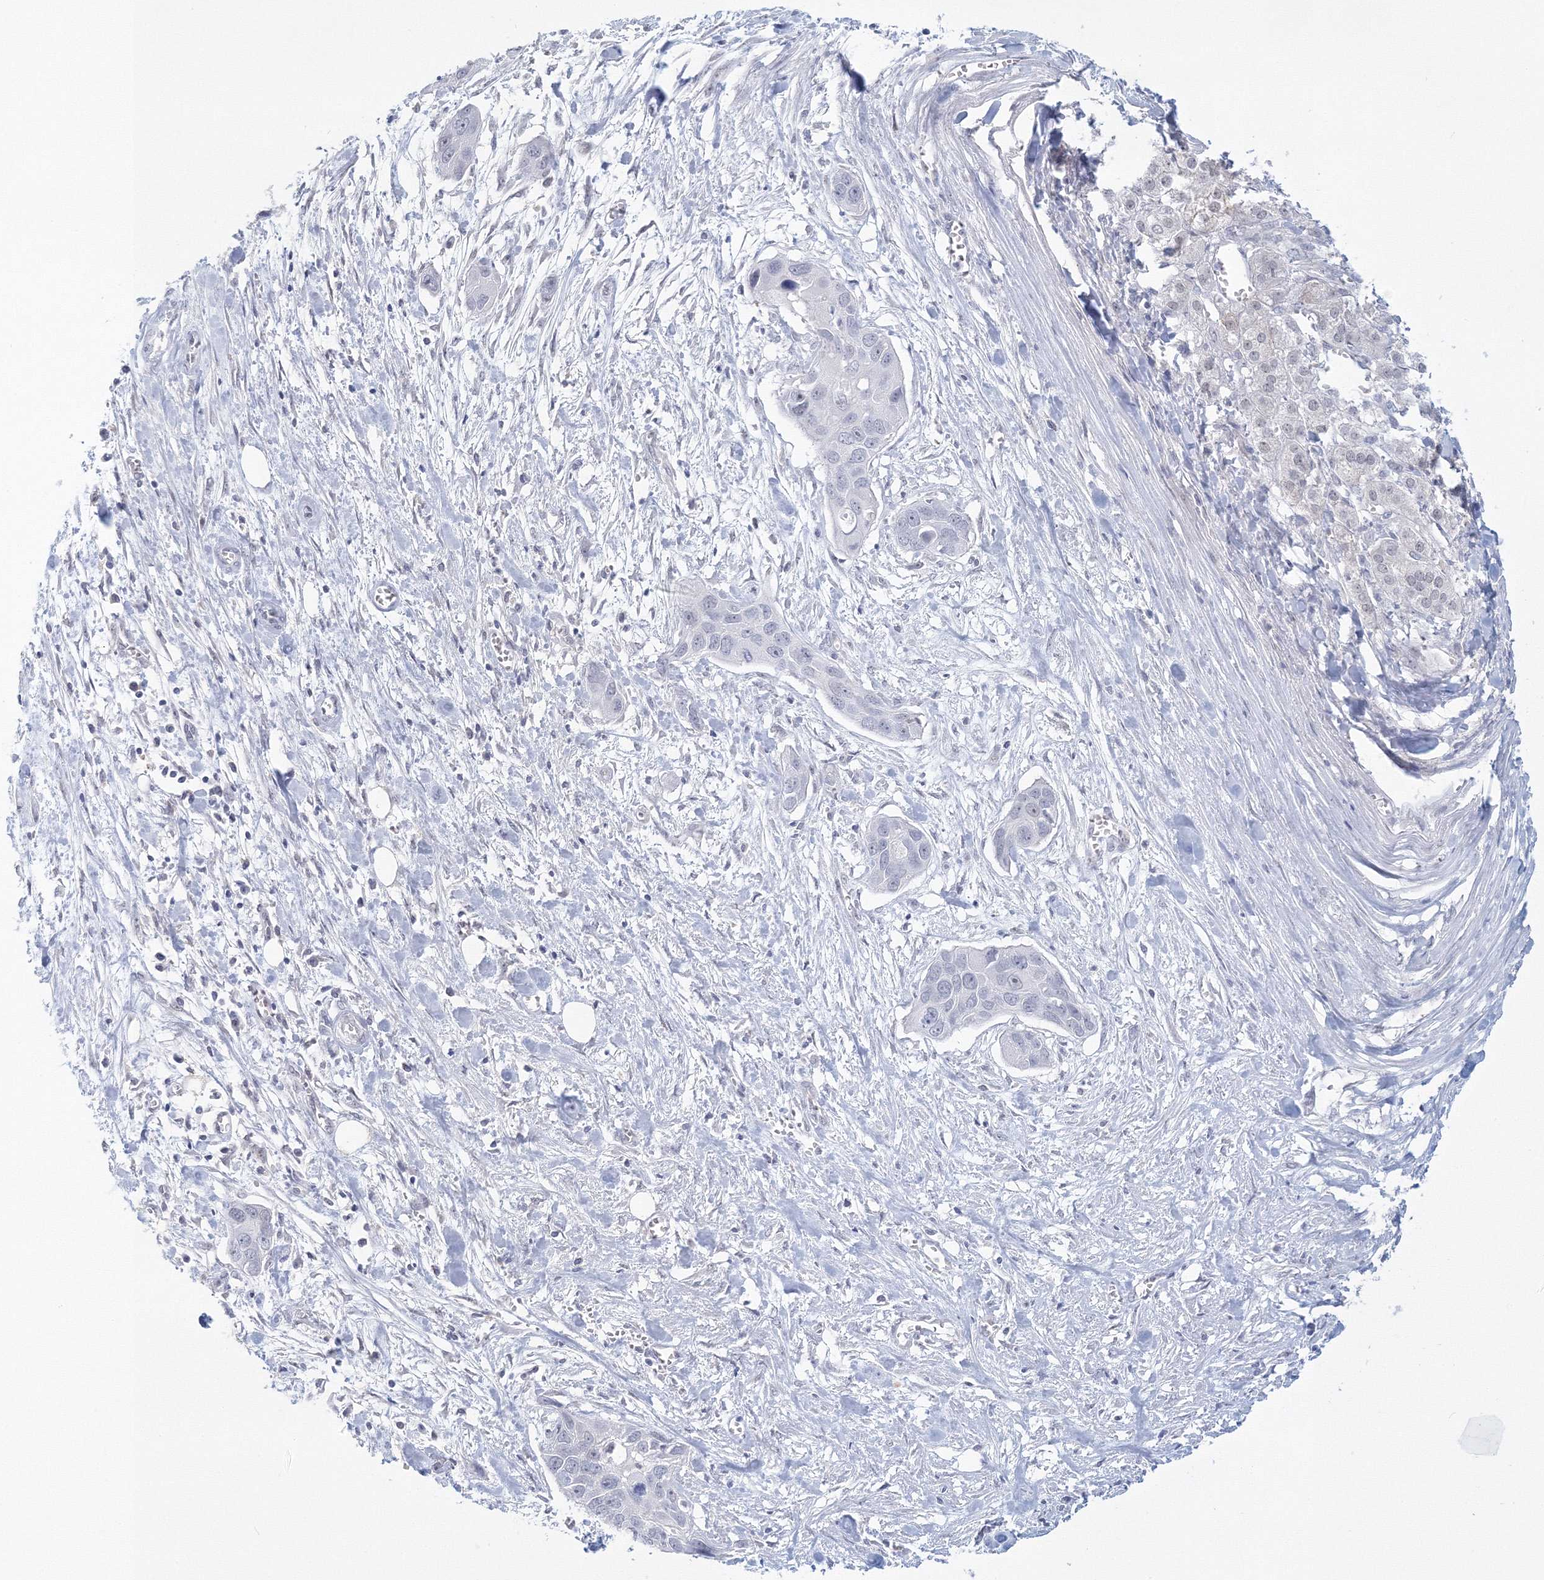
{"staining": {"intensity": "negative", "quantity": "none", "location": "none"}, "tissue": "pancreatic cancer", "cell_type": "Tumor cells", "image_type": "cancer", "snomed": [{"axis": "morphology", "description": "Adenocarcinoma, NOS"}, {"axis": "topography", "description": "Pancreas"}], "caption": "An immunohistochemistry (IHC) image of pancreatic cancer (adenocarcinoma) is shown. There is no staining in tumor cells of pancreatic cancer (adenocarcinoma).", "gene": "VSIG1", "patient": {"sex": "female", "age": 60}}